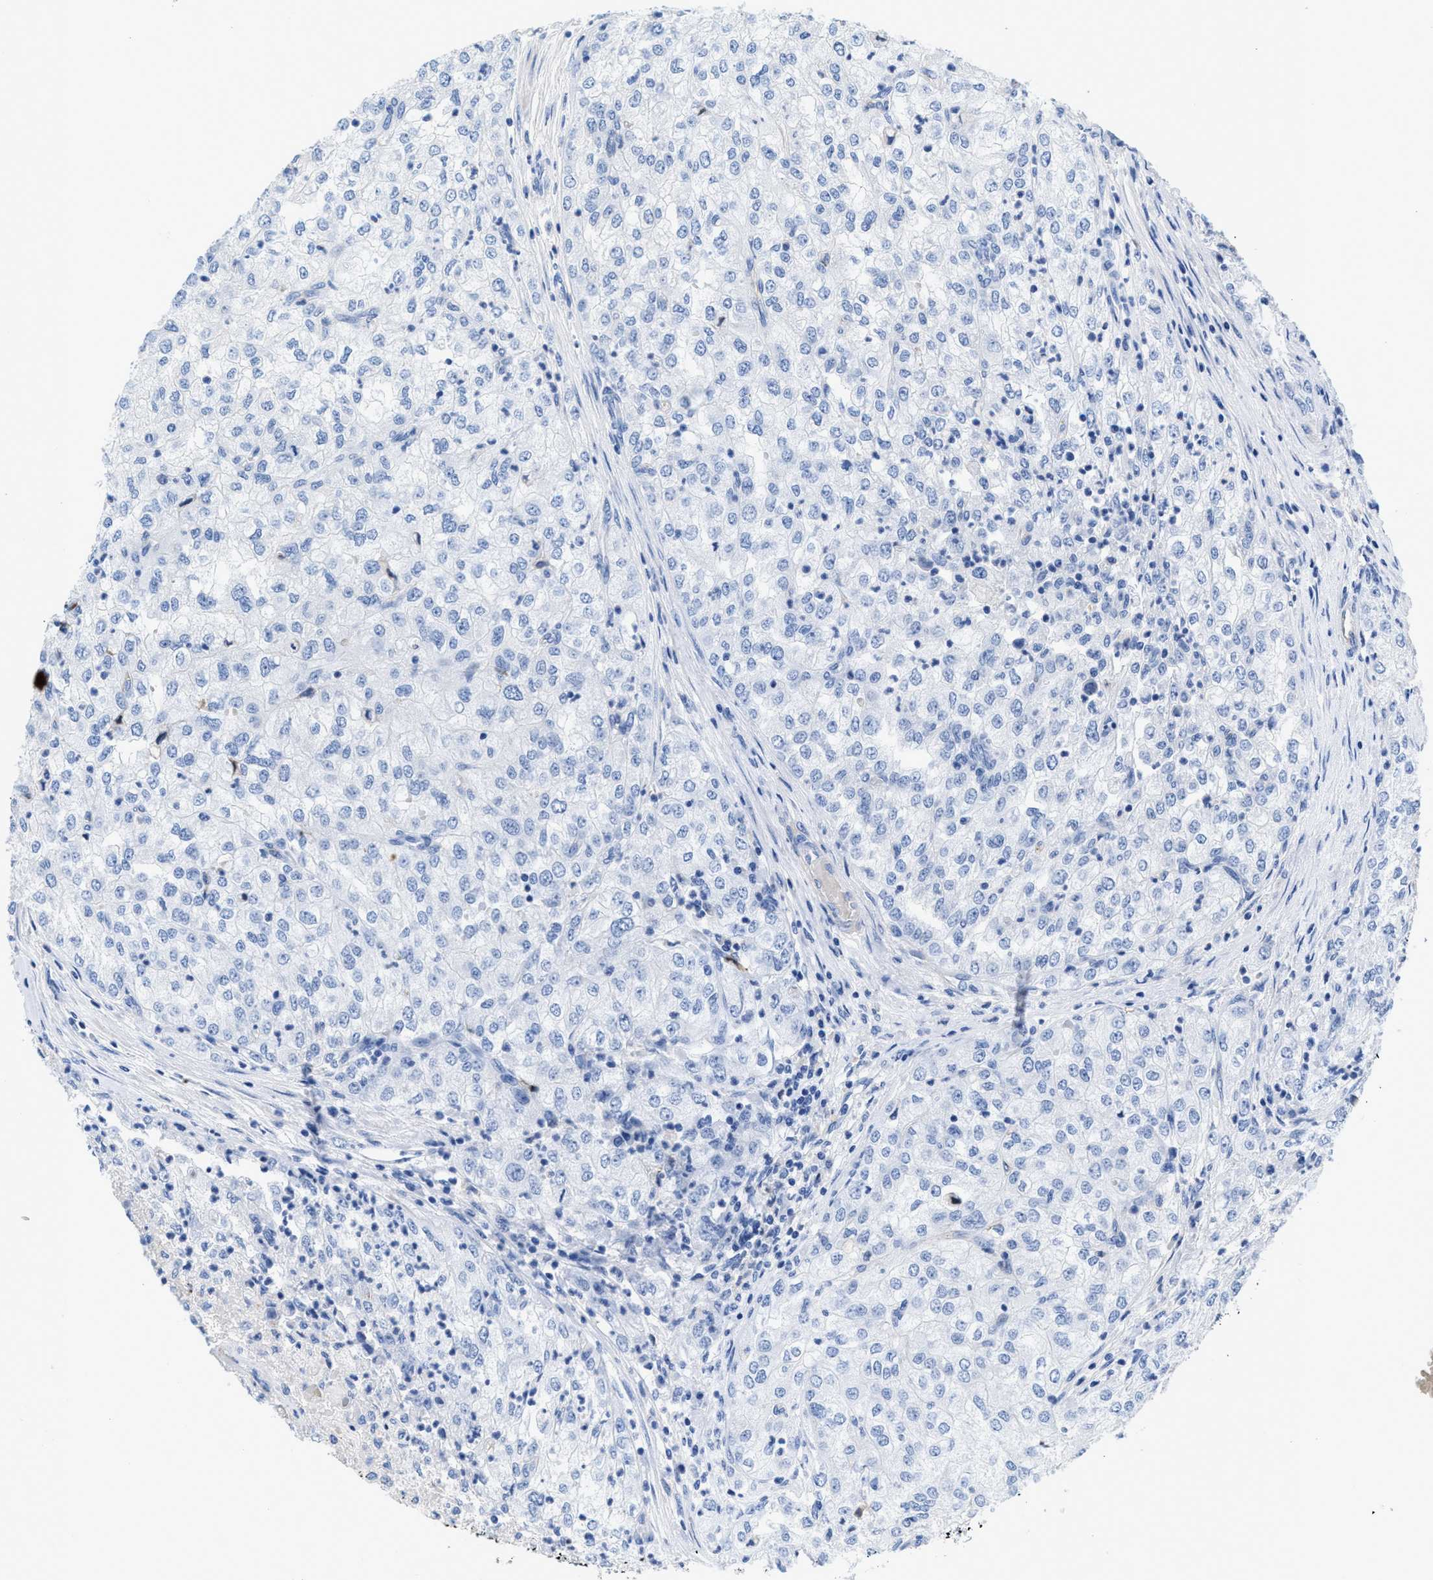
{"staining": {"intensity": "negative", "quantity": "none", "location": "none"}, "tissue": "renal cancer", "cell_type": "Tumor cells", "image_type": "cancer", "snomed": [{"axis": "morphology", "description": "Adenocarcinoma, NOS"}, {"axis": "topography", "description": "Kidney"}], "caption": "IHC image of renal cancer (adenocarcinoma) stained for a protein (brown), which reveals no positivity in tumor cells.", "gene": "SLFN13", "patient": {"sex": "female", "age": 54}}